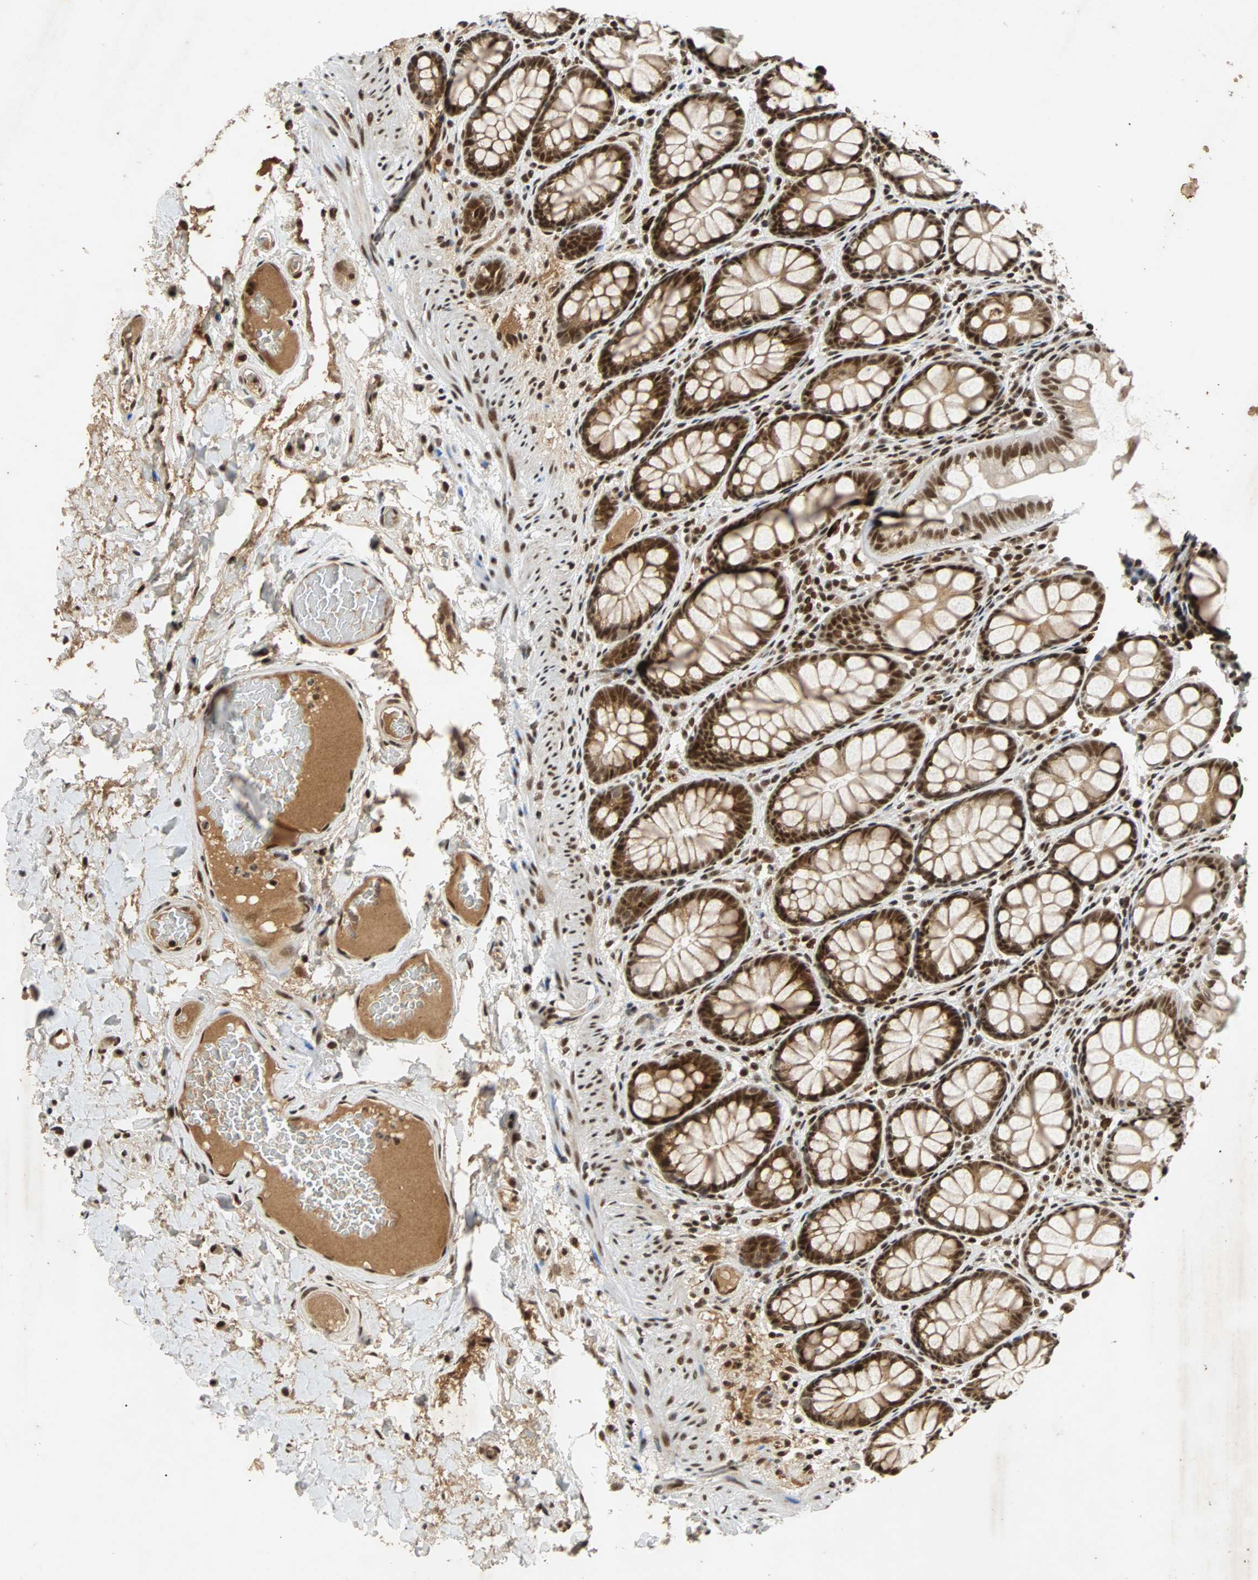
{"staining": {"intensity": "moderate", "quantity": ">75%", "location": "nuclear"}, "tissue": "colon", "cell_type": "Endothelial cells", "image_type": "normal", "snomed": [{"axis": "morphology", "description": "Normal tissue, NOS"}, {"axis": "topography", "description": "Colon"}], "caption": "Approximately >75% of endothelial cells in benign human colon reveal moderate nuclear protein positivity as visualized by brown immunohistochemical staining.", "gene": "TAF5", "patient": {"sex": "female", "age": 55}}